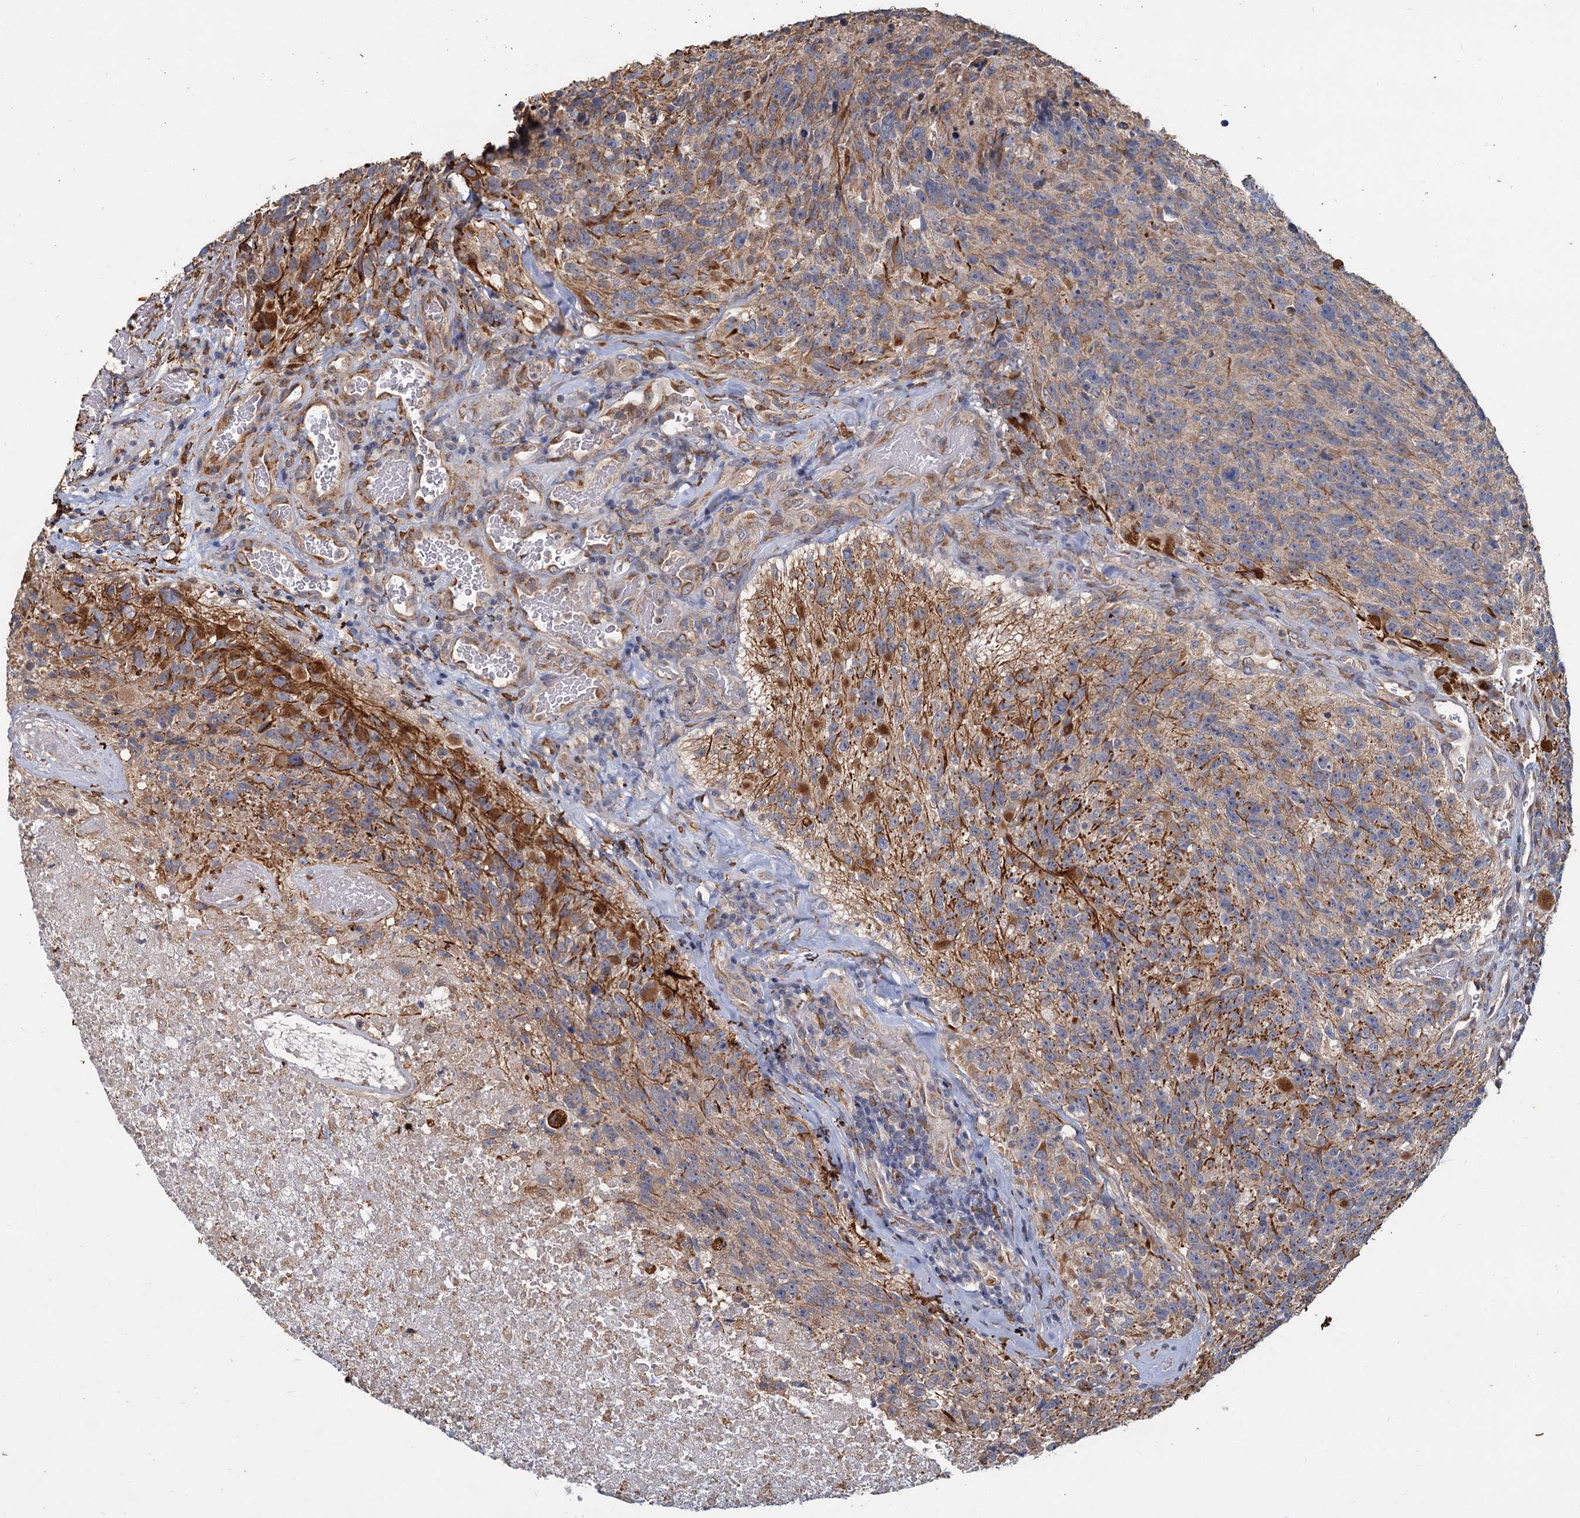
{"staining": {"intensity": "moderate", "quantity": "<25%", "location": "cytoplasmic/membranous"}, "tissue": "glioma", "cell_type": "Tumor cells", "image_type": "cancer", "snomed": [{"axis": "morphology", "description": "Glioma, malignant, High grade"}, {"axis": "topography", "description": "Brain"}], "caption": "A histopathology image showing moderate cytoplasmic/membranous positivity in about <25% of tumor cells in high-grade glioma (malignant), as visualized by brown immunohistochemical staining.", "gene": "LRRC51", "patient": {"sex": "male", "age": 76}}